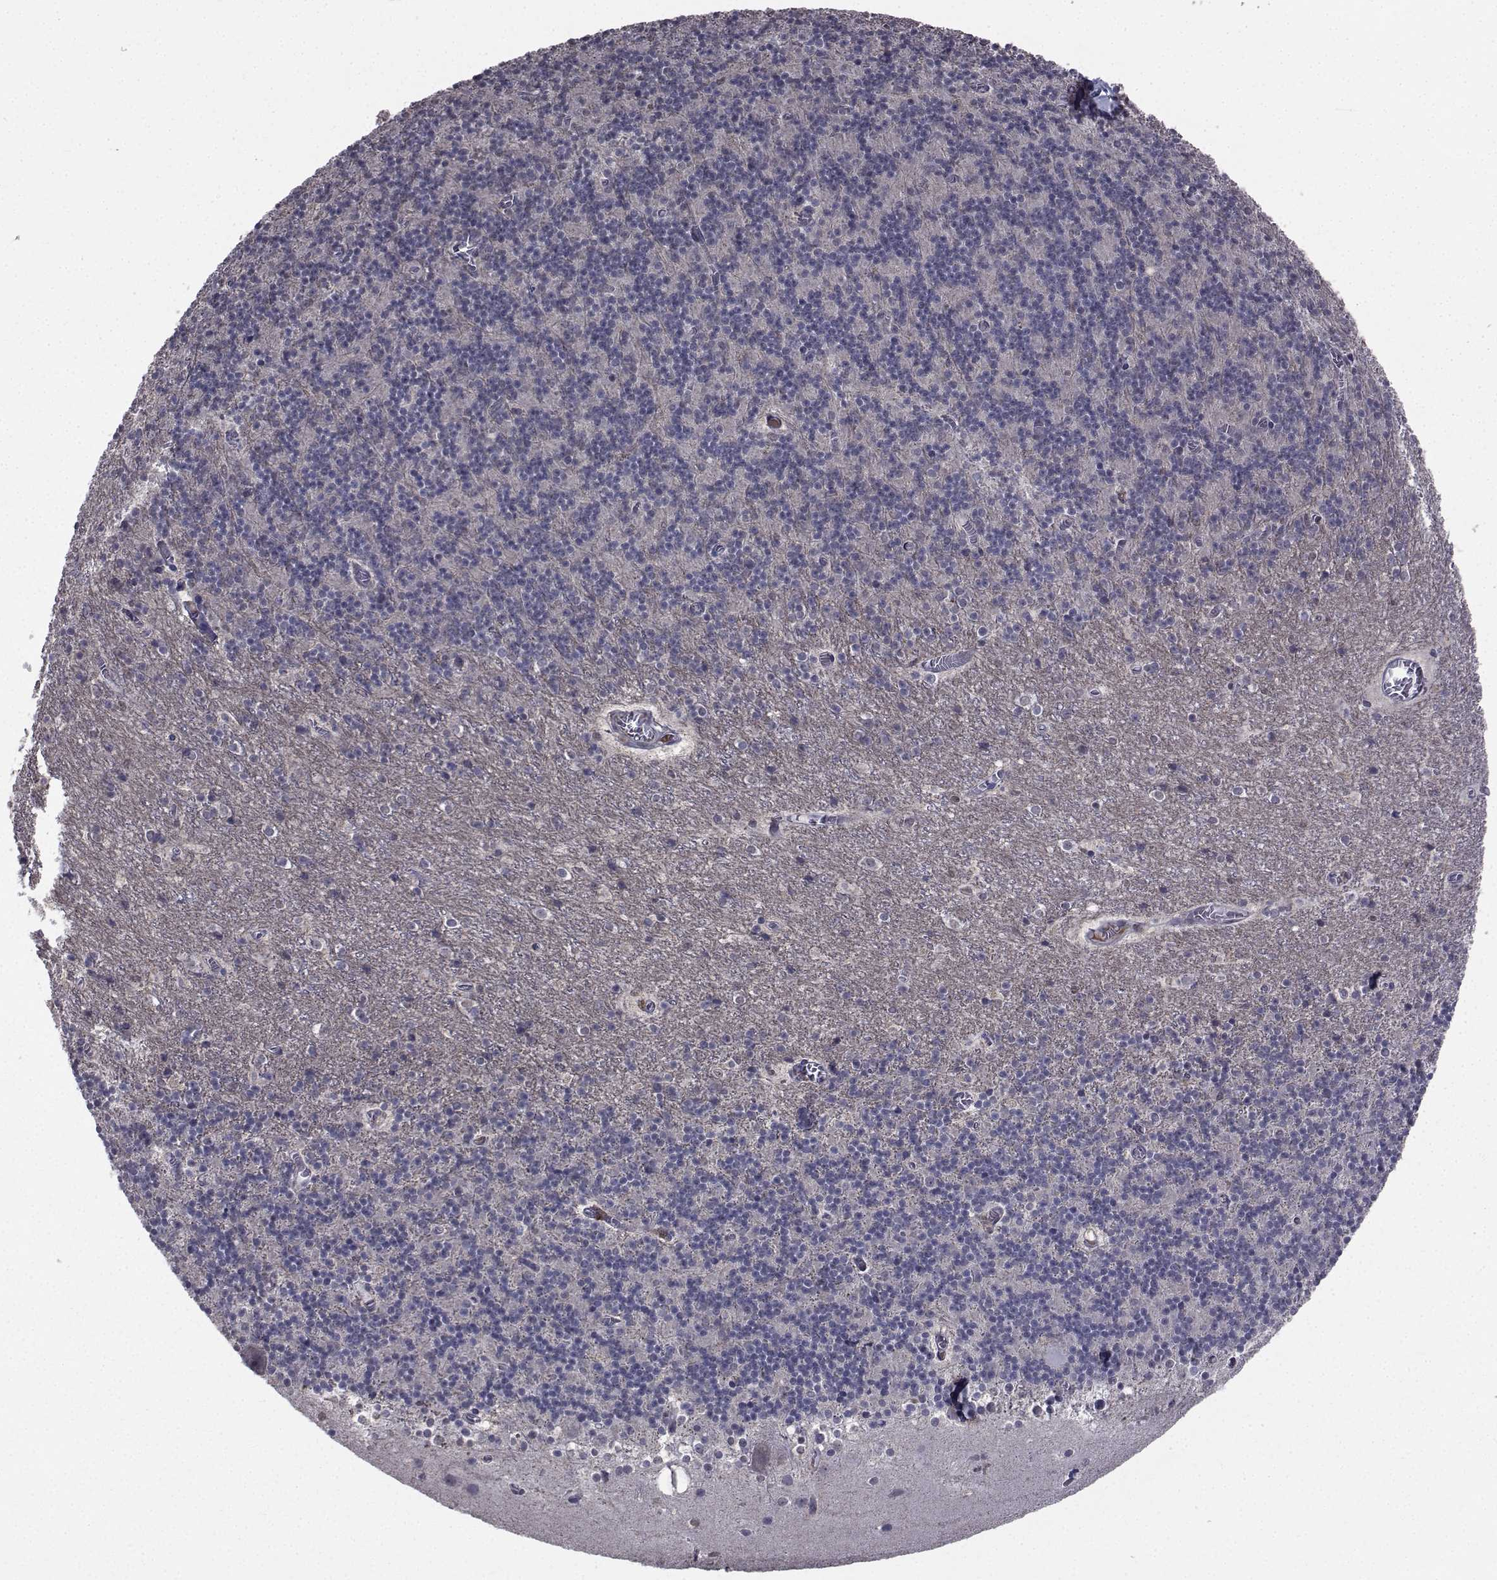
{"staining": {"intensity": "negative", "quantity": "none", "location": "none"}, "tissue": "cerebellum", "cell_type": "Cells in granular layer", "image_type": "normal", "snomed": [{"axis": "morphology", "description": "Normal tissue, NOS"}, {"axis": "topography", "description": "Cerebellum"}], "caption": "High power microscopy micrograph of an immunohistochemistry photomicrograph of normal cerebellum, revealing no significant staining in cells in granular layer.", "gene": "CYP2S1", "patient": {"sex": "male", "age": 70}}